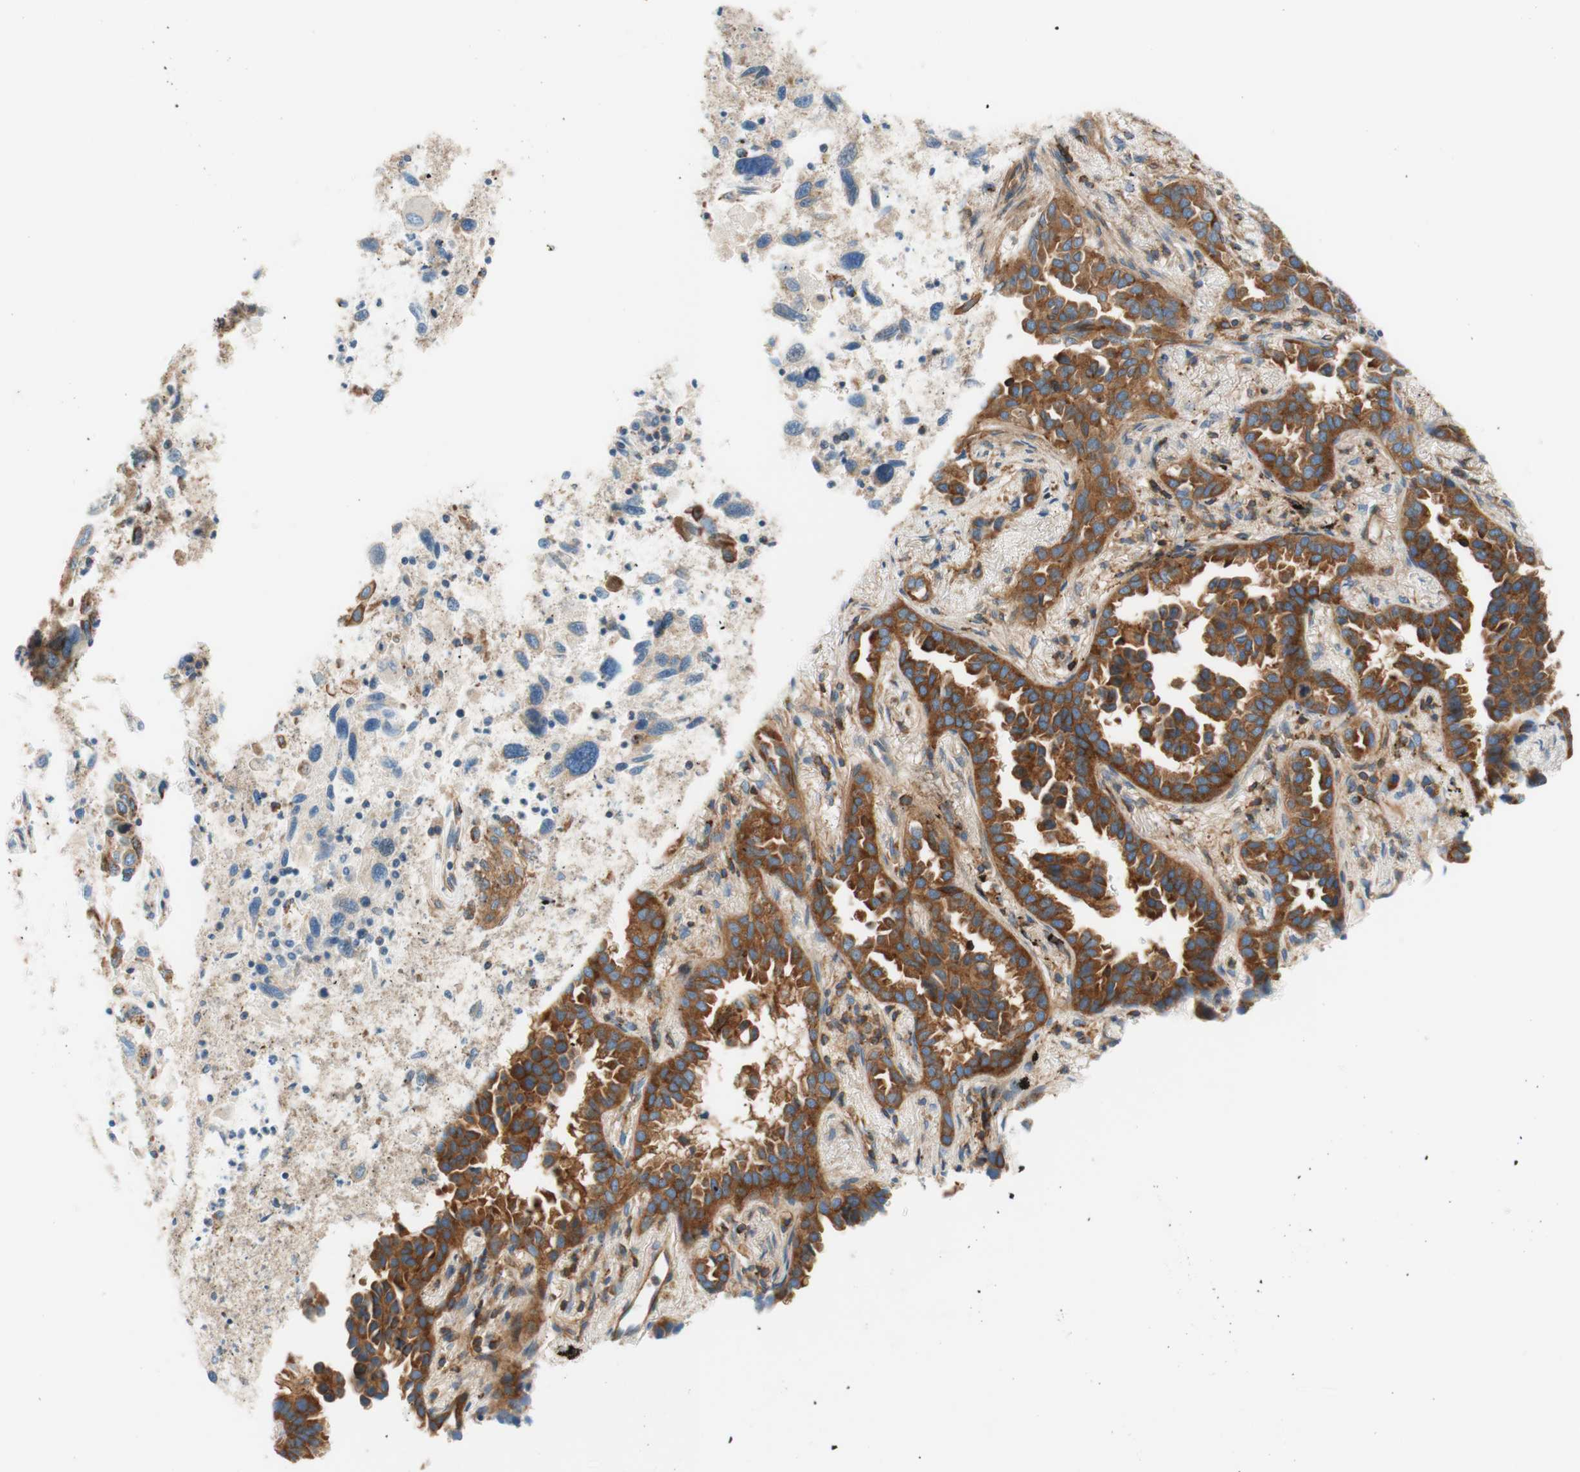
{"staining": {"intensity": "strong", "quantity": ">75%", "location": "cytoplasmic/membranous"}, "tissue": "lung cancer", "cell_type": "Tumor cells", "image_type": "cancer", "snomed": [{"axis": "morphology", "description": "Normal tissue, NOS"}, {"axis": "morphology", "description": "Adenocarcinoma, NOS"}, {"axis": "topography", "description": "Lung"}], "caption": "Immunohistochemistry staining of lung adenocarcinoma, which reveals high levels of strong cytoplasmic/membranous expression in about >75% of tumor cells indicating strong cytoplasmic/membranous protein expression. The staining was performed using DAB (3,3'-diaminobenzidine) (brown) for protein detection and nuclei were counterstained in hematoxylin (blue).", "gene": "VPS26A", "patient": {"sex": "male", "age": 59}}